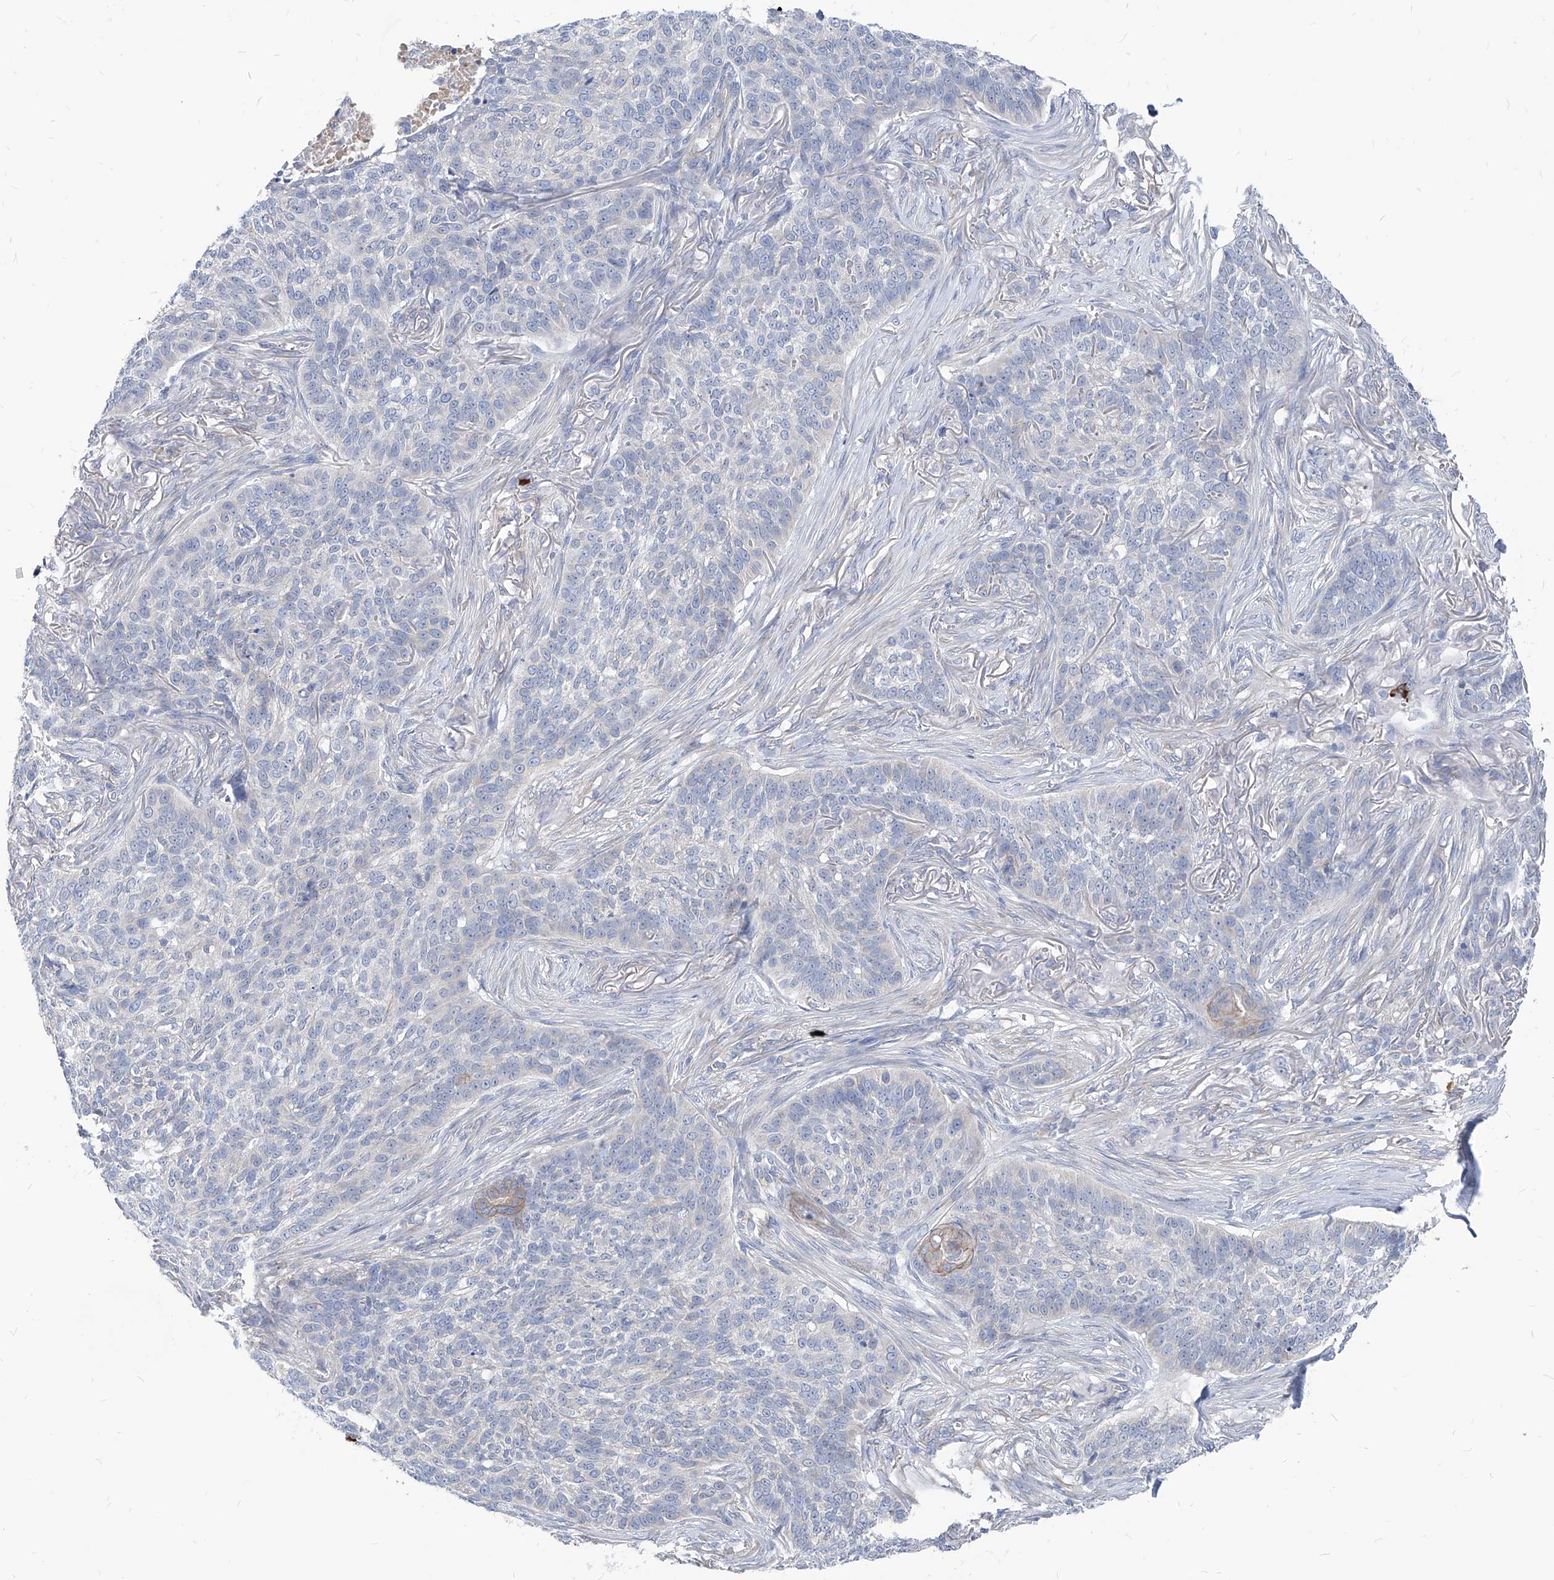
{"staining": {"intensity": "negative", "quantity": "none", "location": "none"}, "tissue": "skin cancer", "cell_type": "Tumor cells", "image_type": "cancer", "snomed": [{"axis": "morphology", "description": "Basal cell carcinoma"}, {"axis": "topography", "description": "Skin"}], "caption": "Human skin cancer (basal cell carcinoma) stained for a protein using immunohistochemistry (IHC) reveals no staining in tumor cells.", "gene": "AKAP10", "patient": {"sex": "male", "age": 85}}